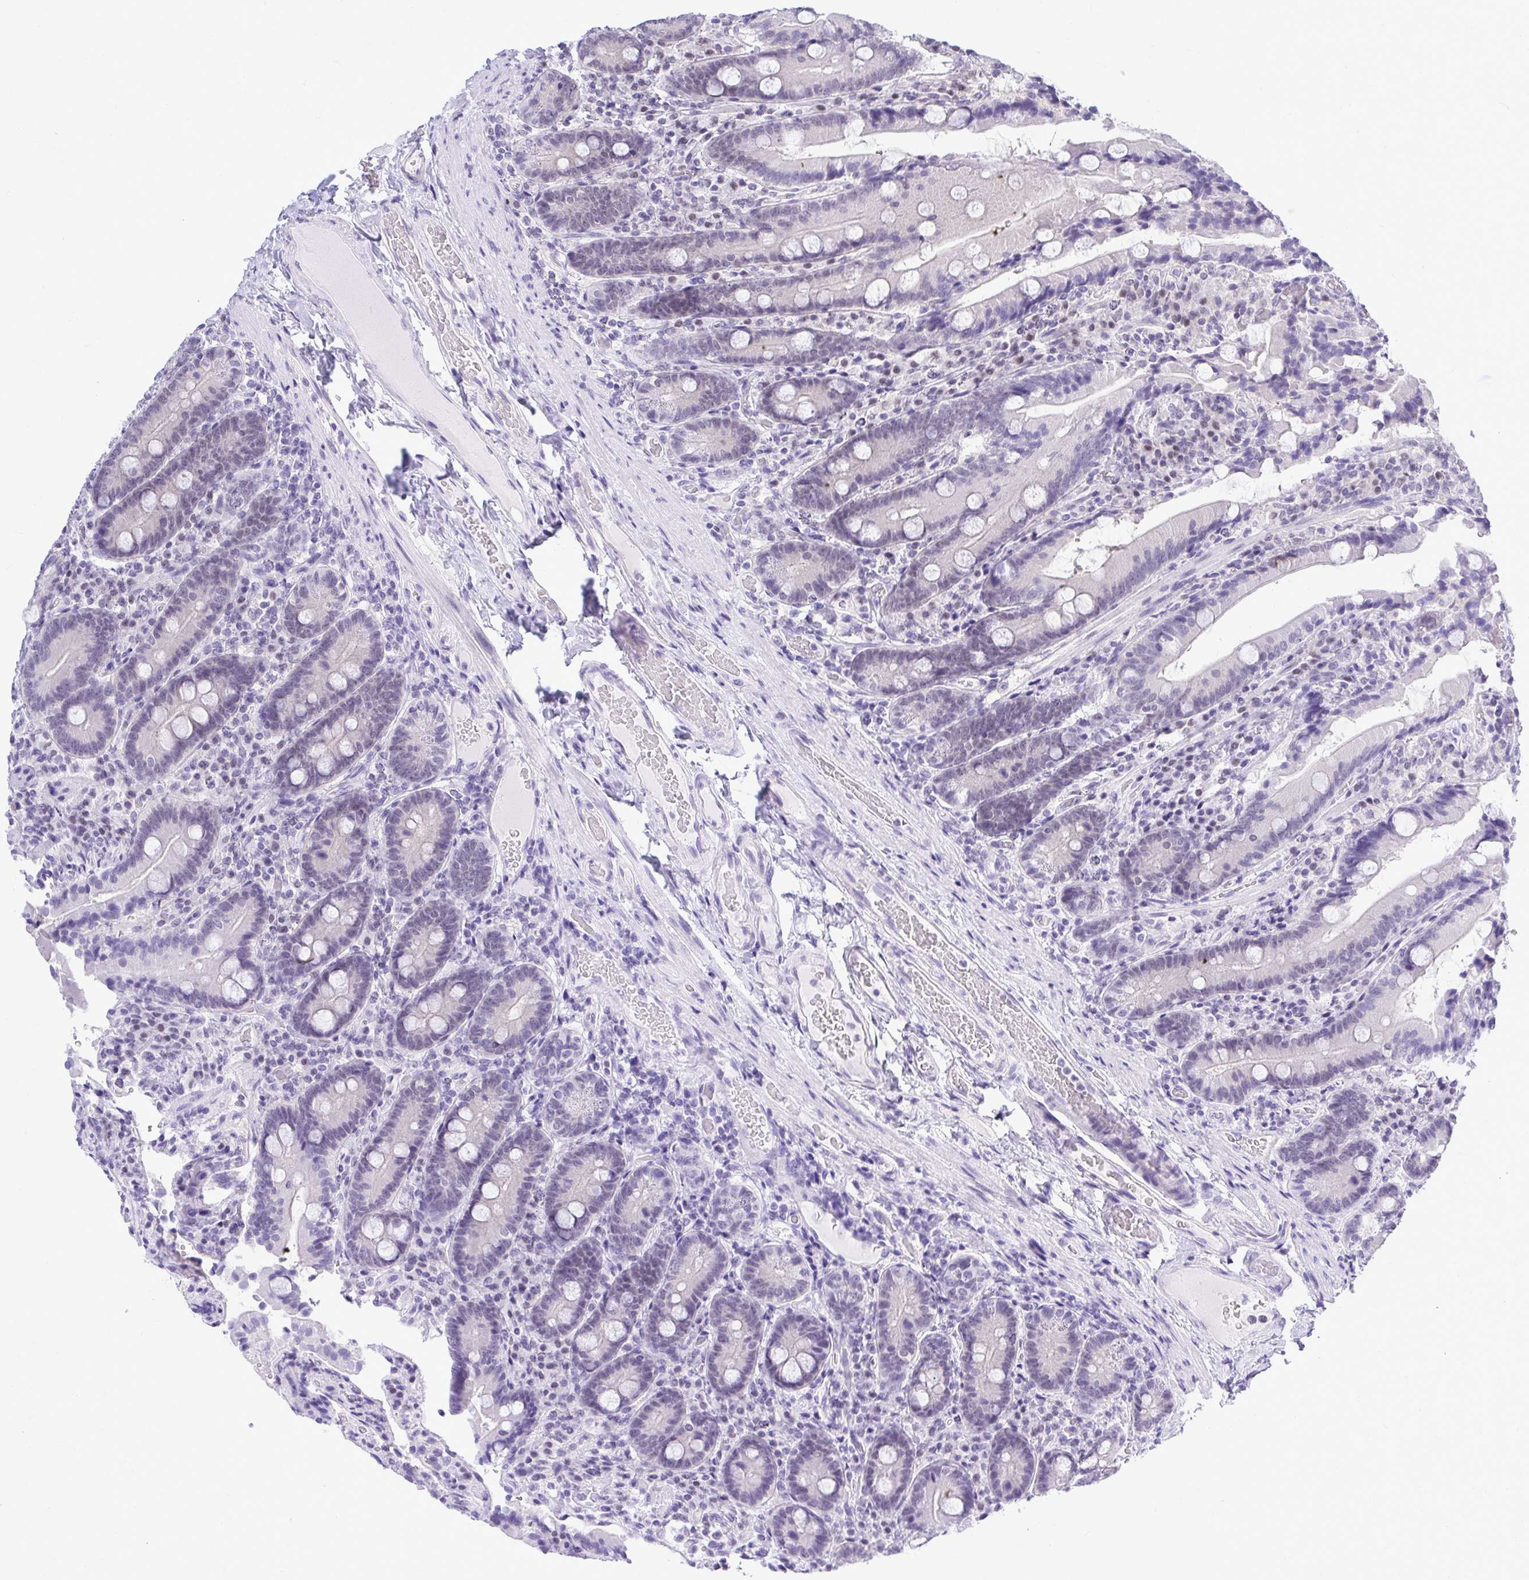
{"staining": {"intensity": "negative", "quantity": "none", "location": "none"}, "tissue": "duodenum", "cell_type": "Glandular cells", "image_type": "normal", "snomed": [{"axis": "morphology", "description": "Normal tissue, NOS"}, {"axis": "topography", "description": "Duodenum"}], "caption": "Immunohistochemistry of normal human duodenum demonstrates no positivity in glandular cells. (Immunohistochemistry (ihc), brightfield microscopy, high magnification).", "gene": "THOP1", "patient": {"sex": "female", "age": 62}}